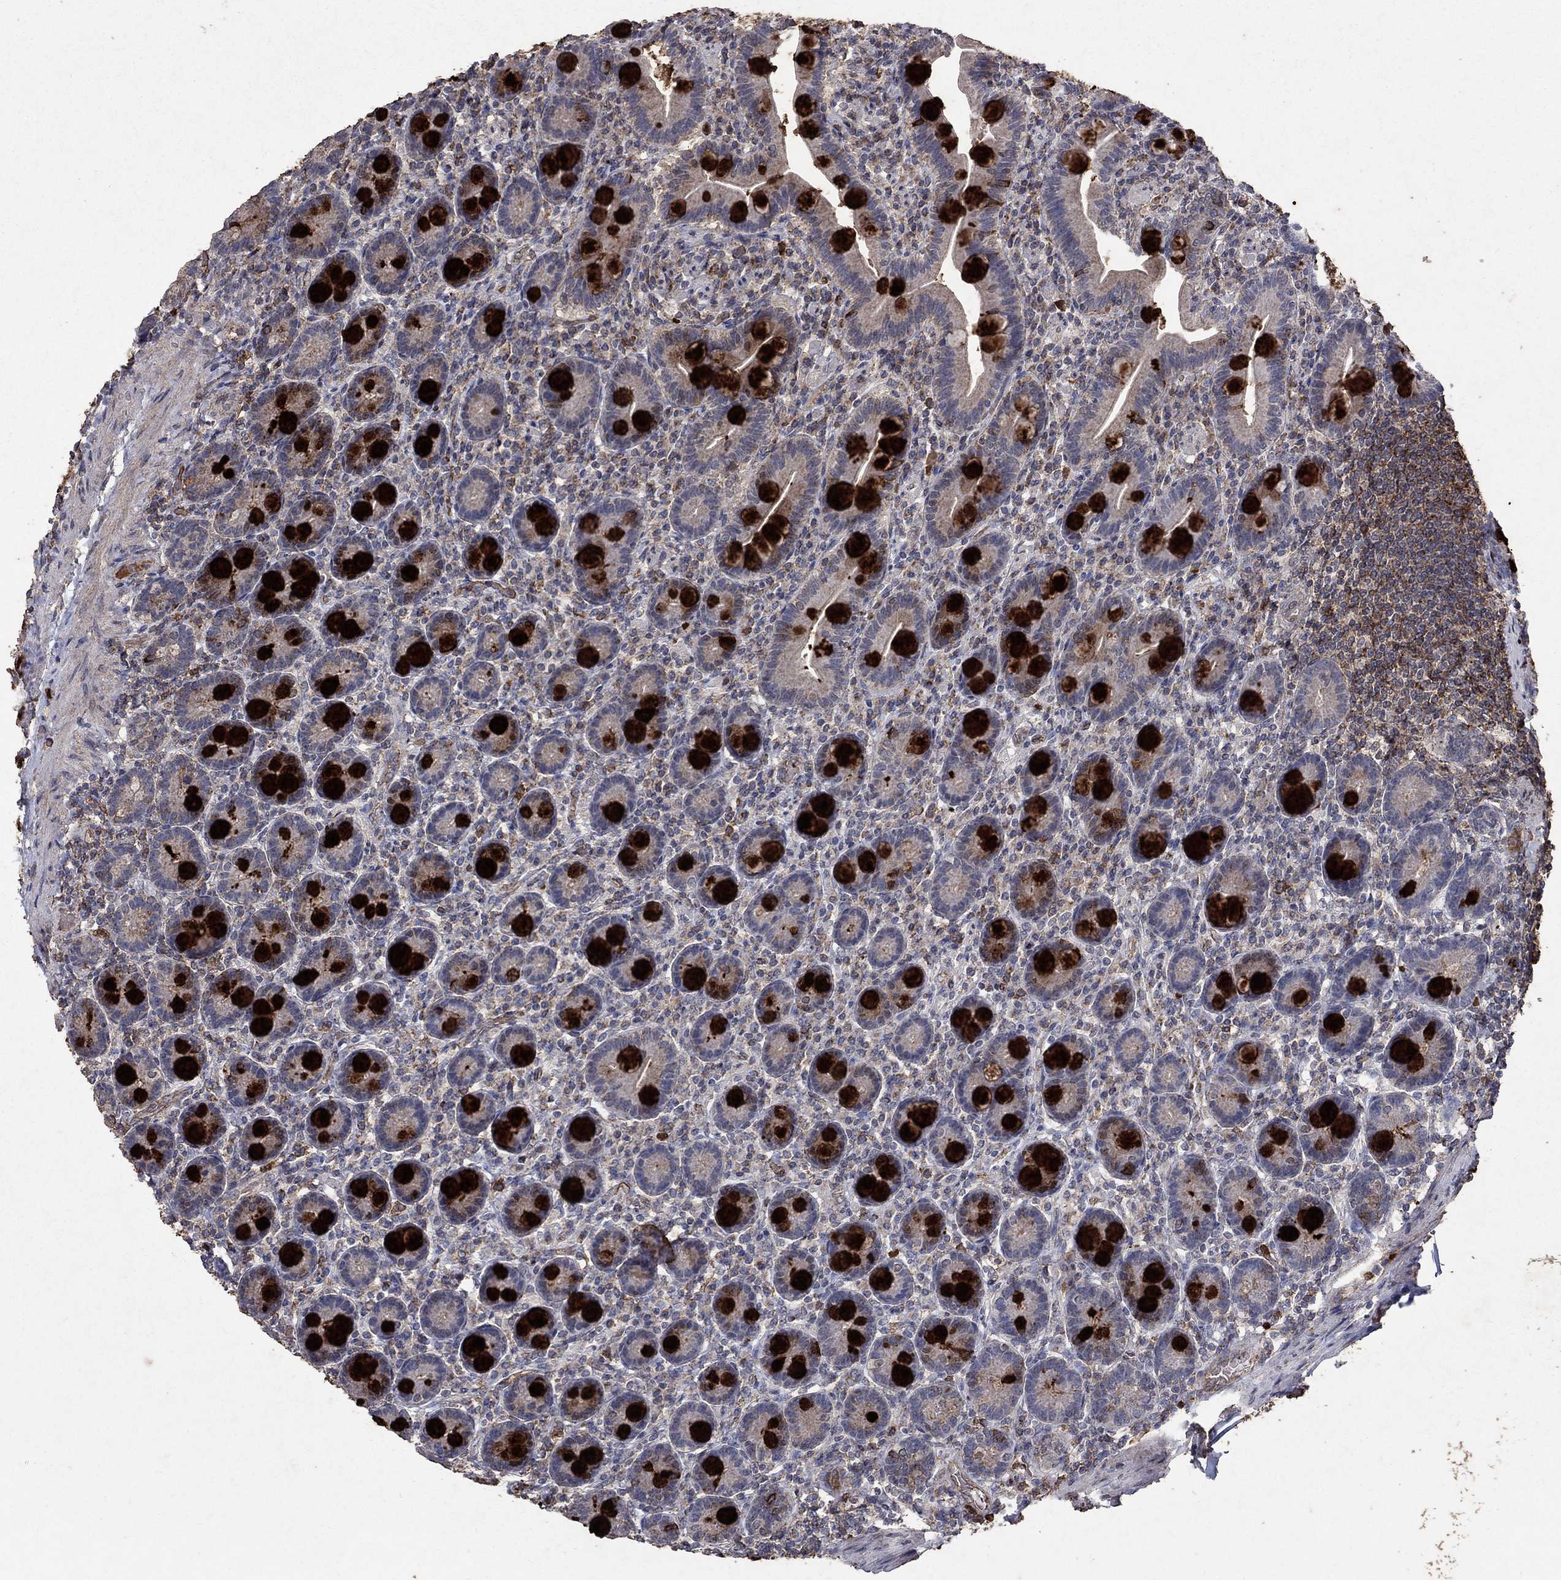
{"staining": {"intensity": "strong", "quantity": "25%-75%", "location": "cytoplasmic/membranous"}, "tissue": "small intestine", "cell_type": "Glandular cells", "image_type": "normal", "snomed": [{"axis": "morphology", "description": "Normal tissue, NOS"}, {"axis": "topography", "description": "Small intestine"}], "caption": "Approximately 25%-75% of glandular cells in benign human small intestine exhibit strong cytoplasmic/membranous protein staining as visualized by brown immunohistochemical staining.", "gene": "CD24", "patient": {"sex": "male", "age": 66}}